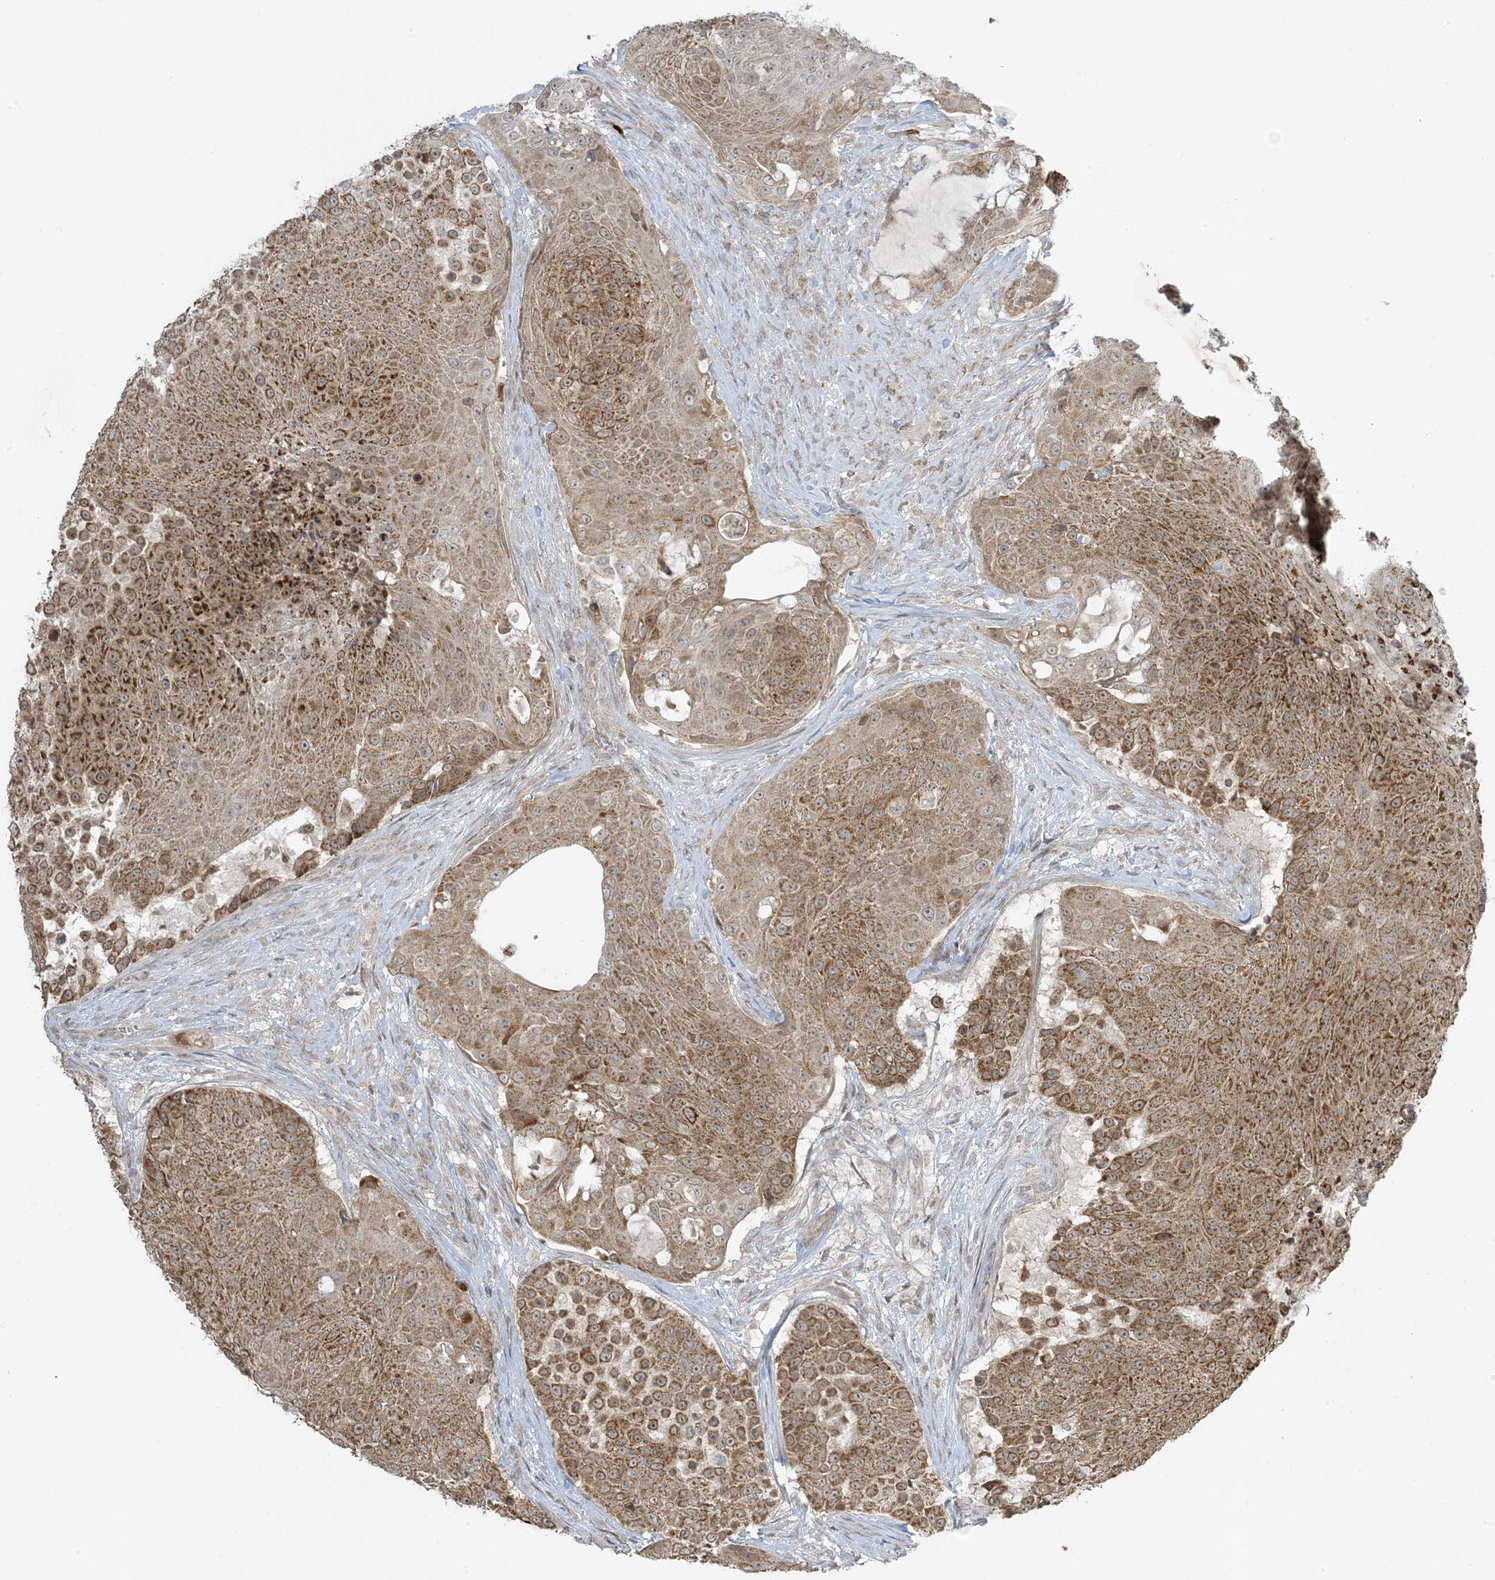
{"staining": {"intensity": "strong", "quantity": ">75%", "location": "cytoplasmic/membranous"}, "tissue": "urothelial cancer", "cell_type": "Tumor cells", "image_type": "cancer", "snomed": [{"axis": "morphology", "description": "Urothelial carcinoma, High grade"}, {"axis": "topography", "description": "Urinary bladder"}], "caption": "Tumor cells exhibit high levels of strong cytoplasmic/membranous staining in about >75% of cells in urothelial cancer.", "gene": "PHLDB2", "patient": {"sex": "female", "age": 63}}